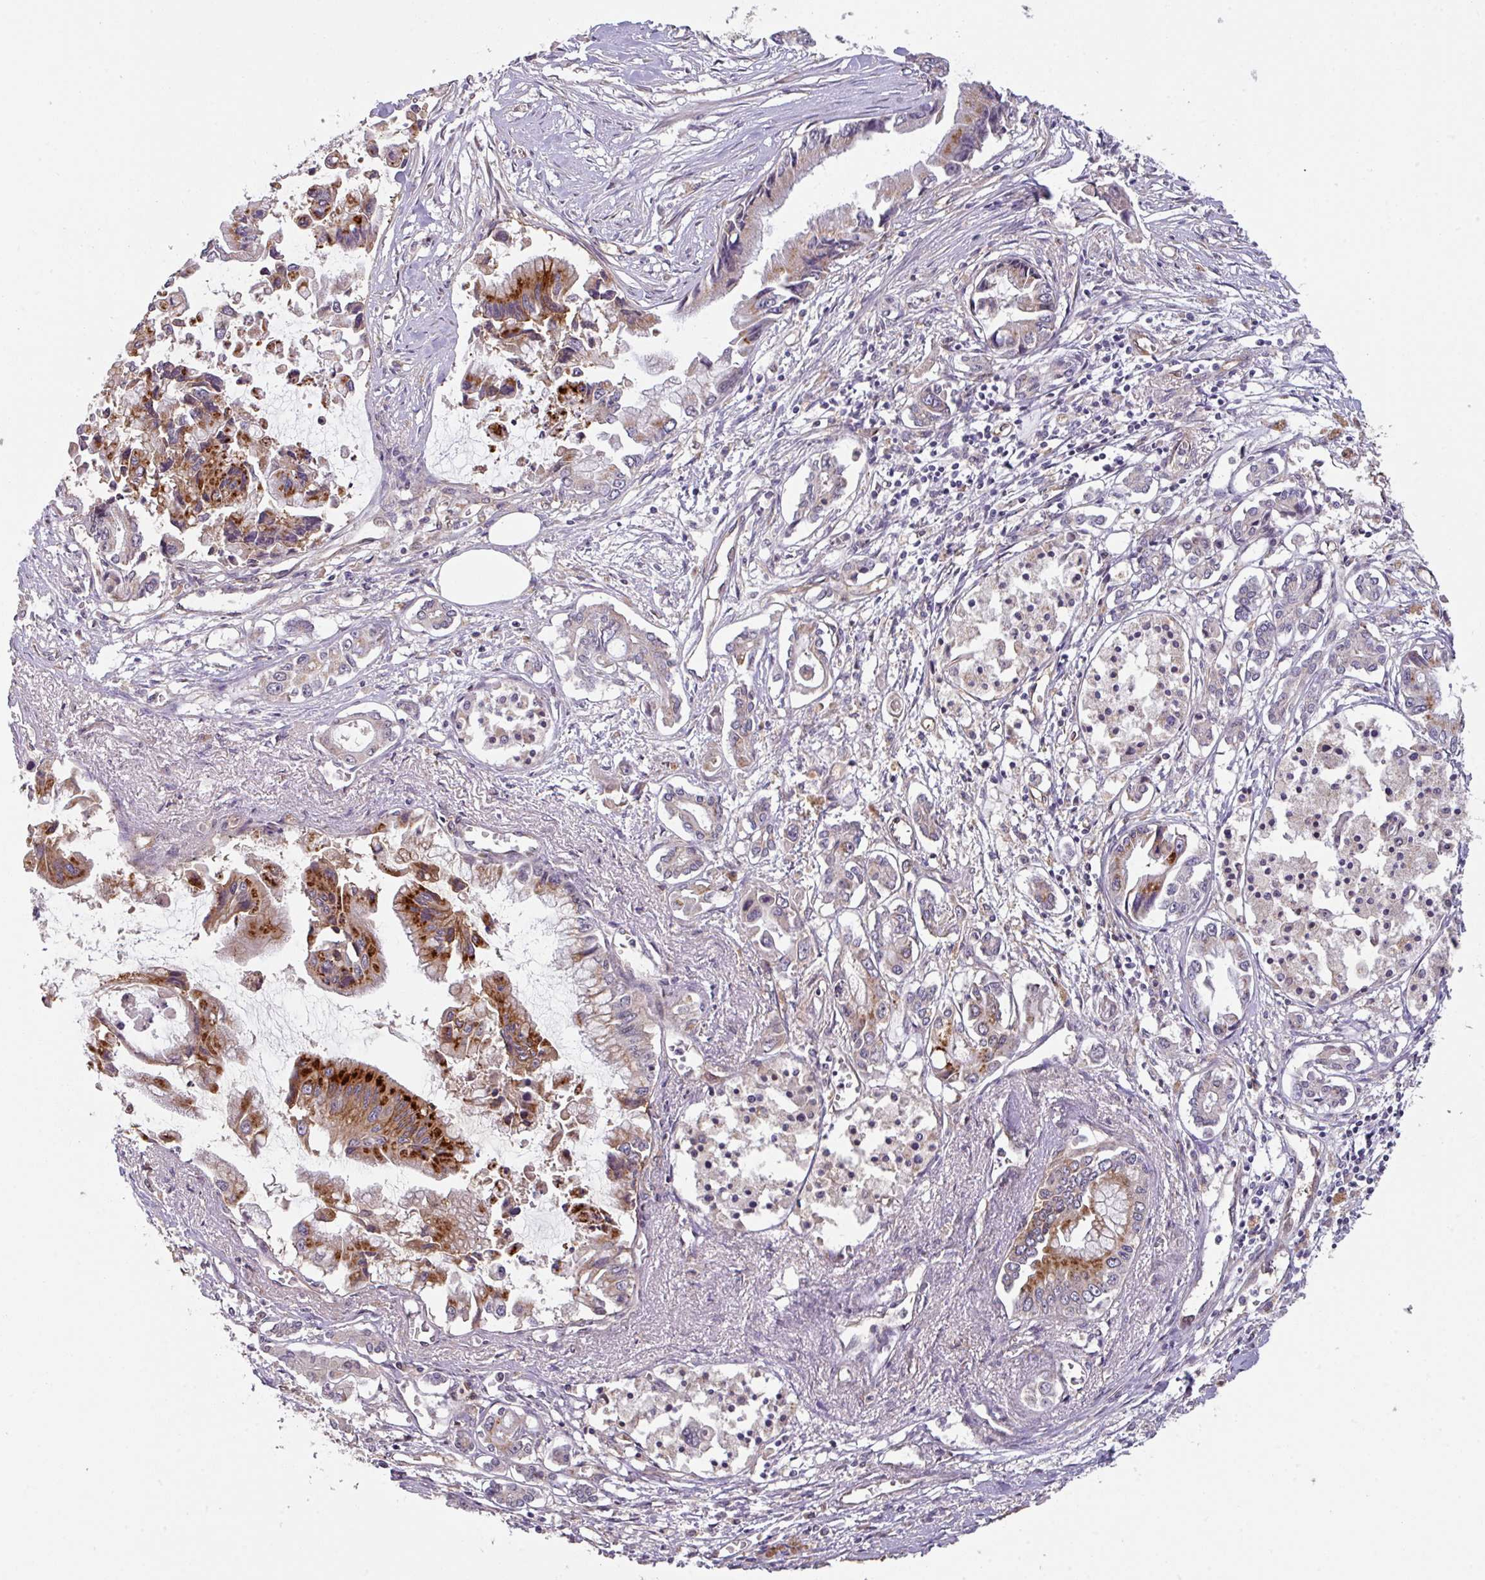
{"staining": {"intensity": "strong", "quantity": "25%-75%", "location": "cytoplasmic/membranous"}, "tissue": "pancreatic cancer", "cell_type": "Tumor cells", "image_type": "cancer", "snomed": [{"axis": "morphology", "description": "Adenocarcinoma, NOS"}, {"axis": "topography", "description": "Pancreas"}], "caption": "A brown stain labels strong cytoplasmic/membranous positivity of a protein in human pancreatic cancer (adenocarcinoma) tumor cells.", "gene": "CYFIP2", "patient": {"sex": "male", "age": 84}}